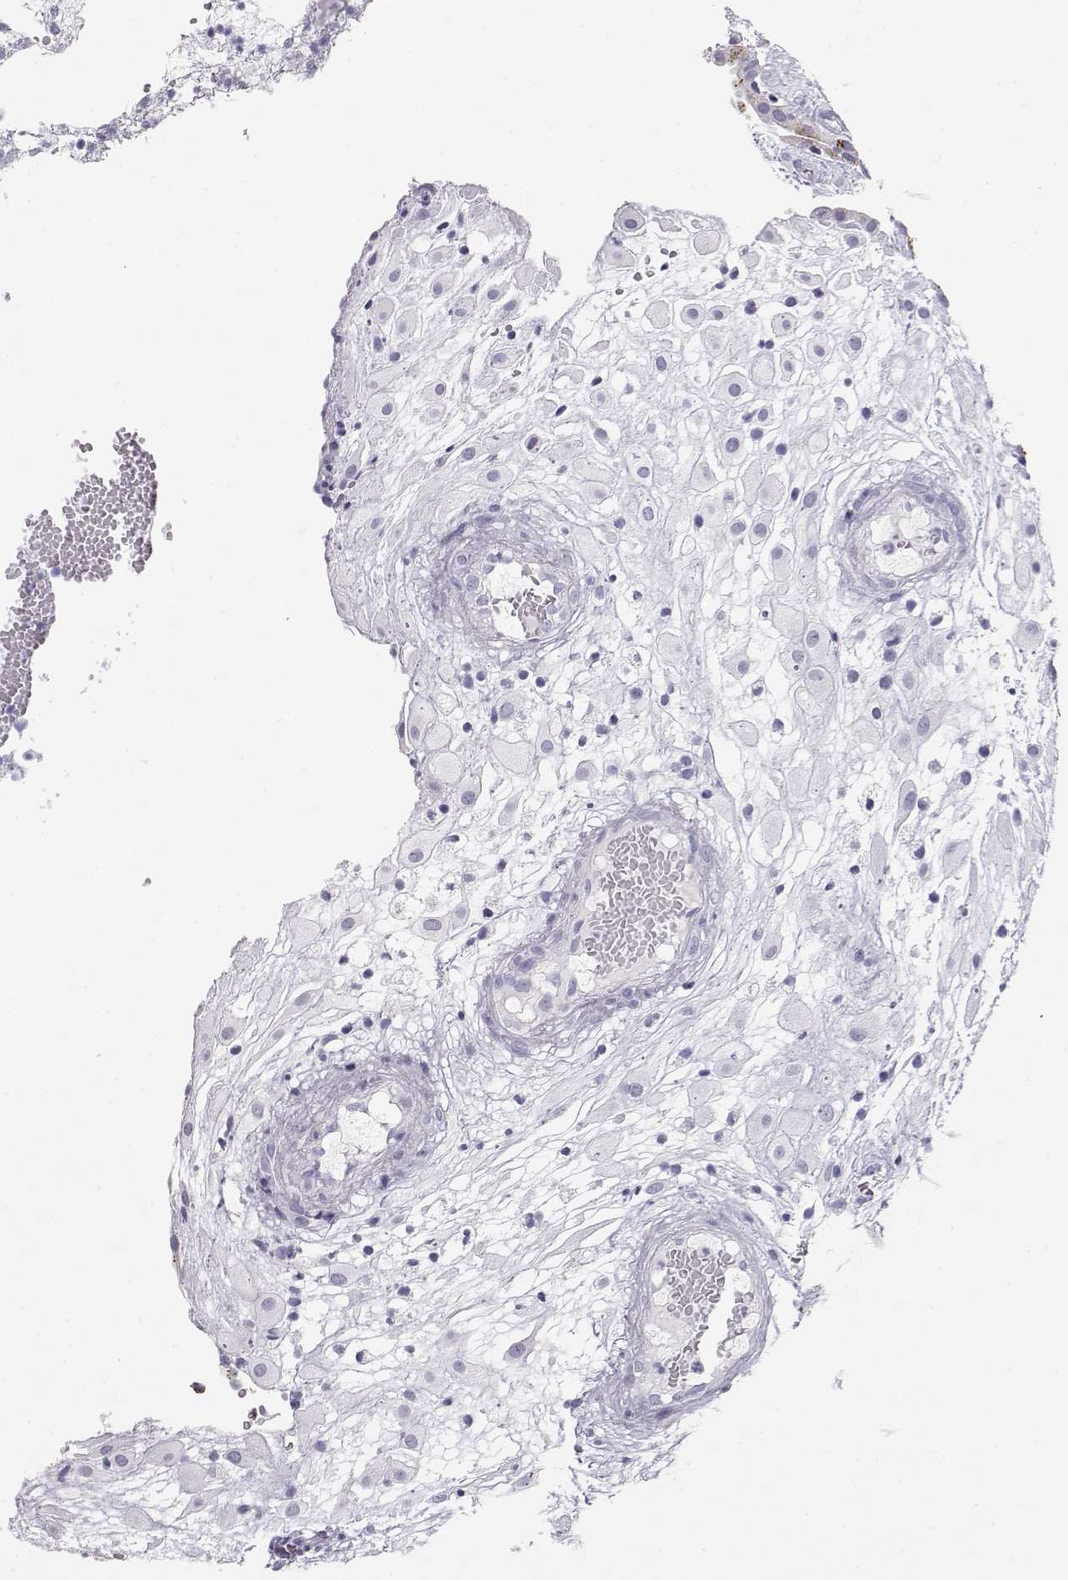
{"staining": {"intensity": "negative", "quantity": "none", "location": "none"}, "tissue": "placenta", "cell_type": "Decidual cells", "image_type": "normal", "snomed": [{"axis": "morphology", "description": "Normal tissue, NOS"}, {"axis": "topography", "description": "Placenta"}], "caption": "DAB (3,3'-diaminobenzidine) immunohistochemical staining of normal placenta shows no significant staining in decidual cells.", "gene": "TKTL1", "patient": {"sex": "female", "age": 24}}